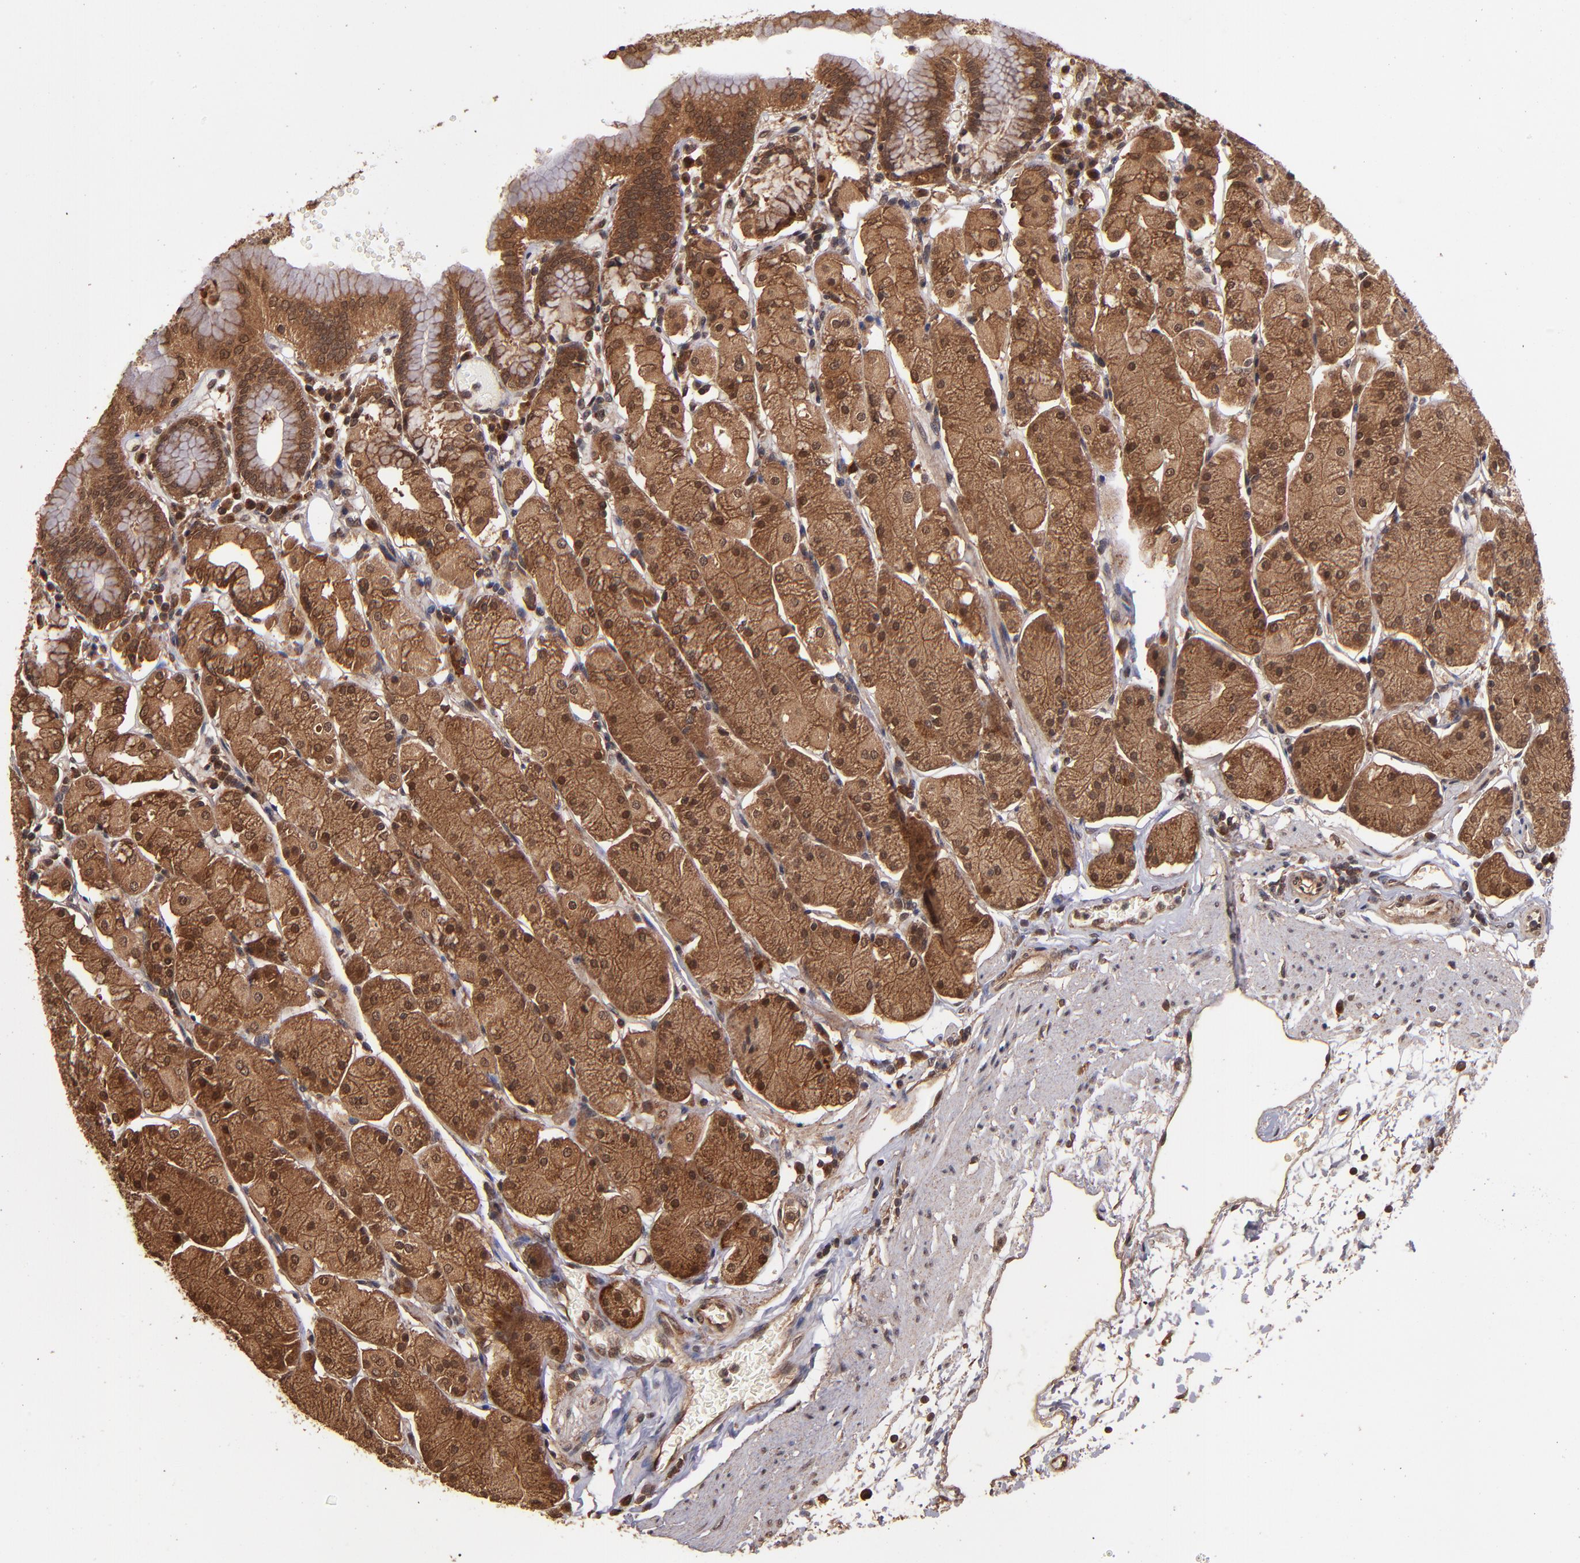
{"staining": {"intensity": "strong", "quantity": ">75%", "location": "cytoplasmic/membranous,nuclear"}, "tissue": "stomach", "cell_type": "Glandular cells", "image_type": "normal", "snomed": [{"axis": "morphology", "description": "Normal tissue, NOS"}, {"axis": "topography", "description": "Stomach, upper"}, {"axis": "topography", "description": "Stomach"}], "caption": "Stomach stained with DAB immunohistochemistry (IHC) shows high levels of strong cytoplasmic/membranous,nuclear staining in approximately >75% of glandular cells.", "gene": "NFE2L2", "patient": {"sex": "male", "age": 76}}